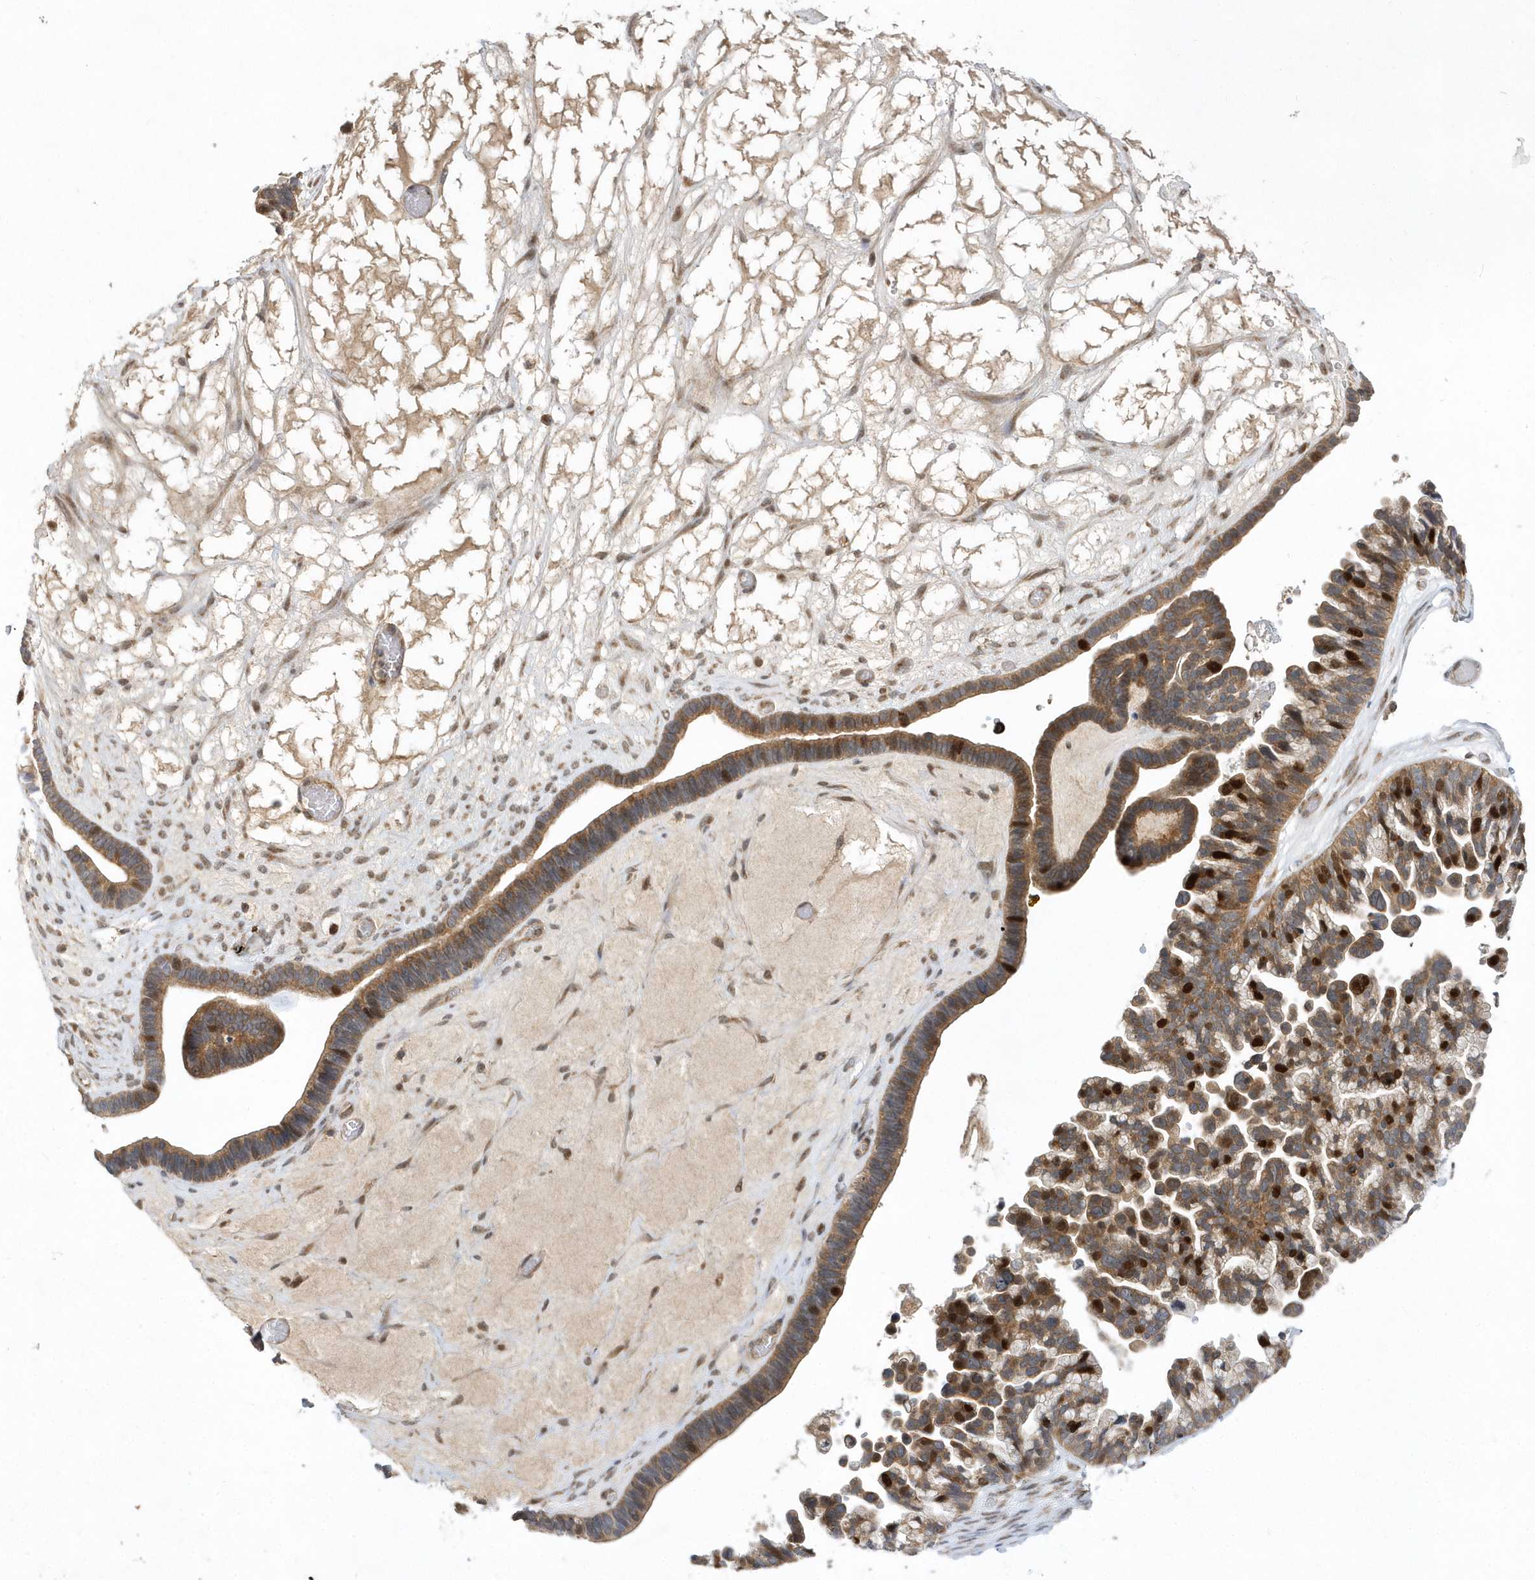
{"staining": {"intensity": "moderate", "quantity": ">75%", "location": "cytoplasmic/membranous,nuclear"}, "tissue": "ovarian cancer", "cell_type": "Tumor cells", "image_type": "cancer", "snomed": [{"axis": "morphology", "description": "Cystadenocarcinoma, serous, NOS"}, {"axis": "topography", "description": "Ovary"}], "caption": "A high-resolution image shows immunohistochemistry staining of ovarian serous cystadenocarcinoma, which displays moderate cytoplasmic/membranous and nuclear staining in about >75% of tumor cells.", "gene": "MXI1", "patient": {"sex": "female", "age": 56}}